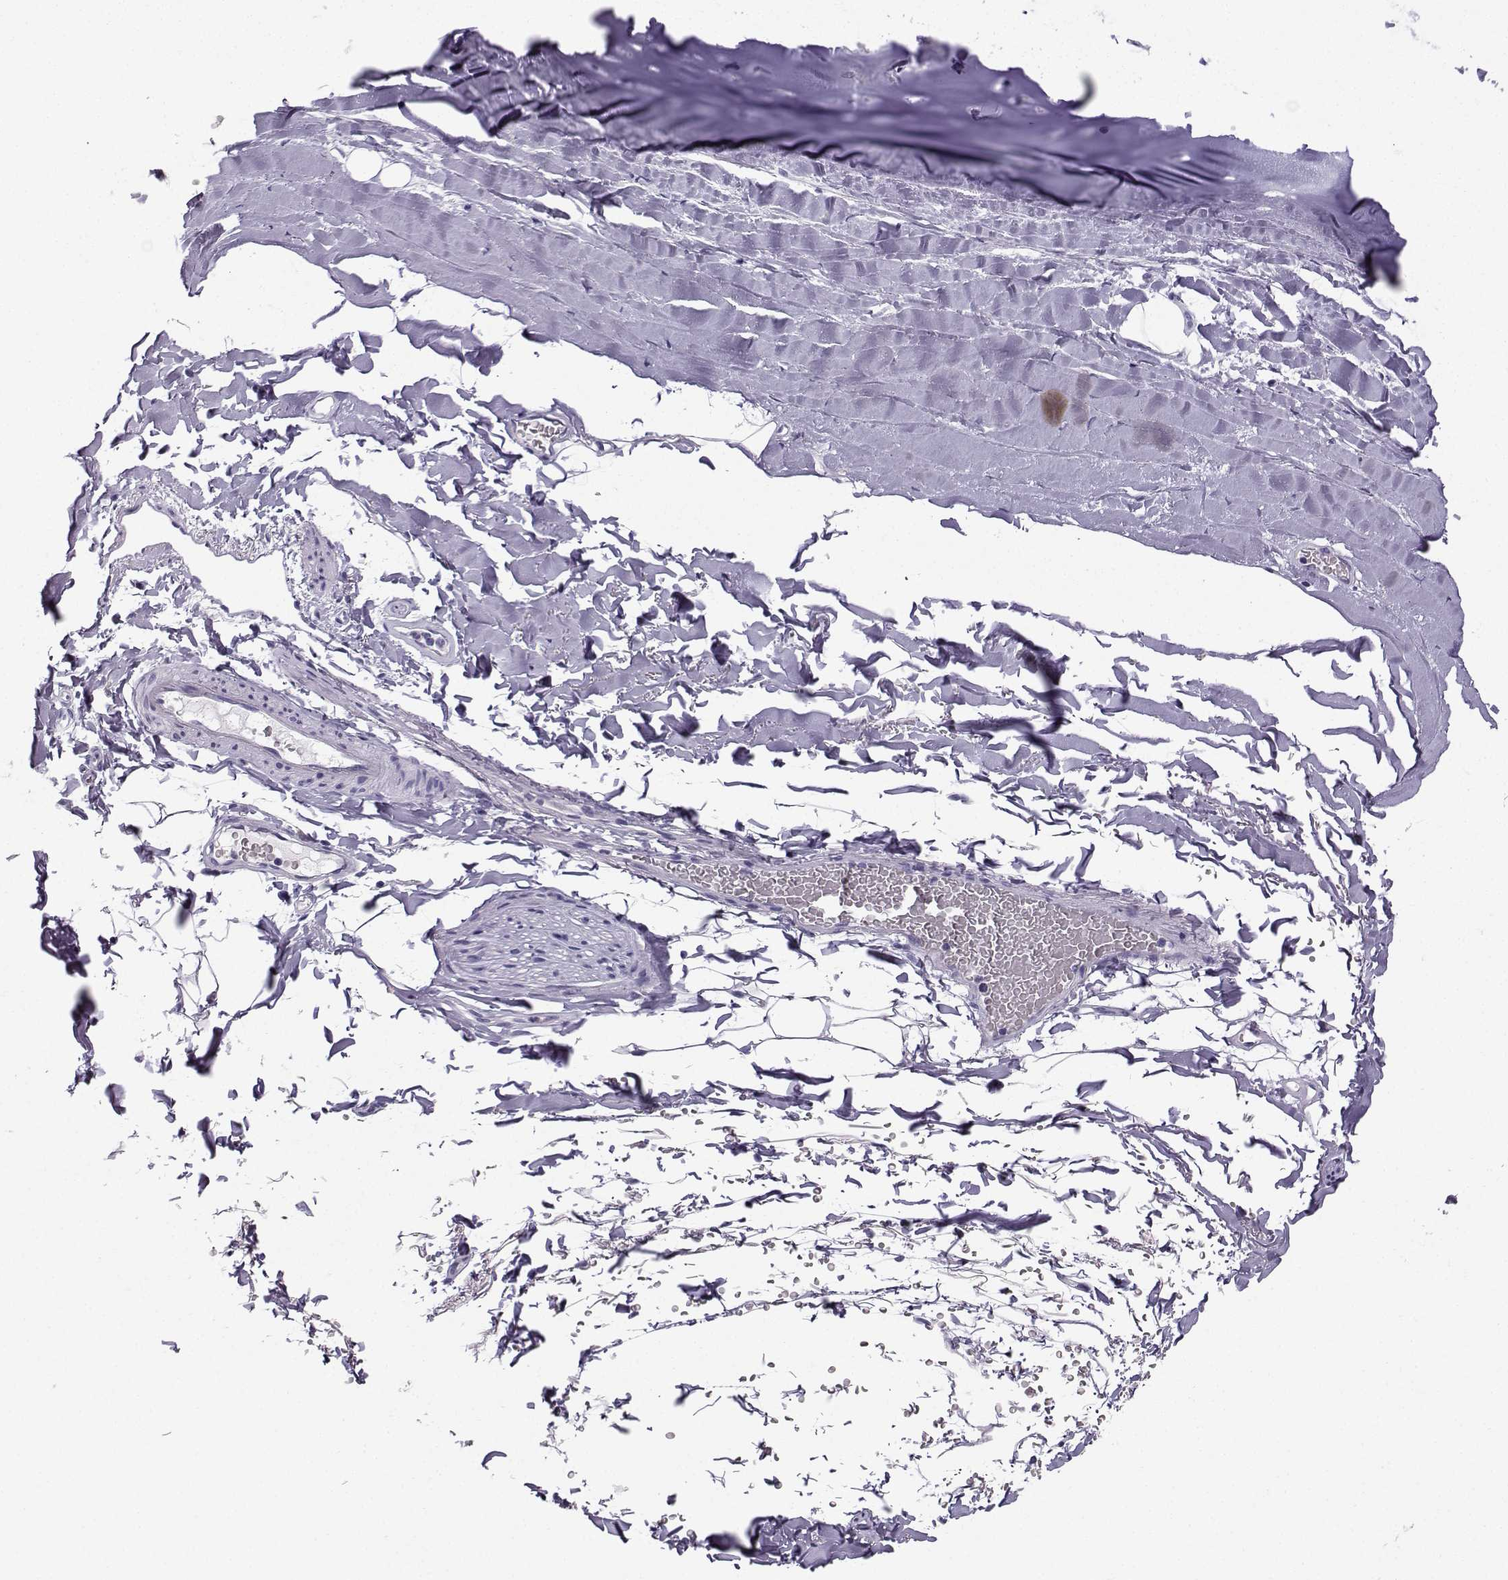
{"staining": {"intensity": "negative", "quantity": "none", "location": "none"}, "tissue": "adipose tissue", "cell_type": "Adipocytes", "image_type": "normal", "snomed": [{"axis": "morphology", "description": "Normal tissue, NOS"}, {"axis": "topography", "description": "Lymph node"}, {"axis": "topography", "description": "Bronchus"}], "caption": "The IHC photomicrograph has no significant positivity in adipocytes of adipose tissue. The staining was performed using DAB (3,3'-diaminobenzidine) to visualize the protein expression in brown, while the nuclei were stained in blue with hematoxylin (Magnification: 20x).", "gene": "ZBTB8B", "patient": {"sex": "female", "age": 70}}